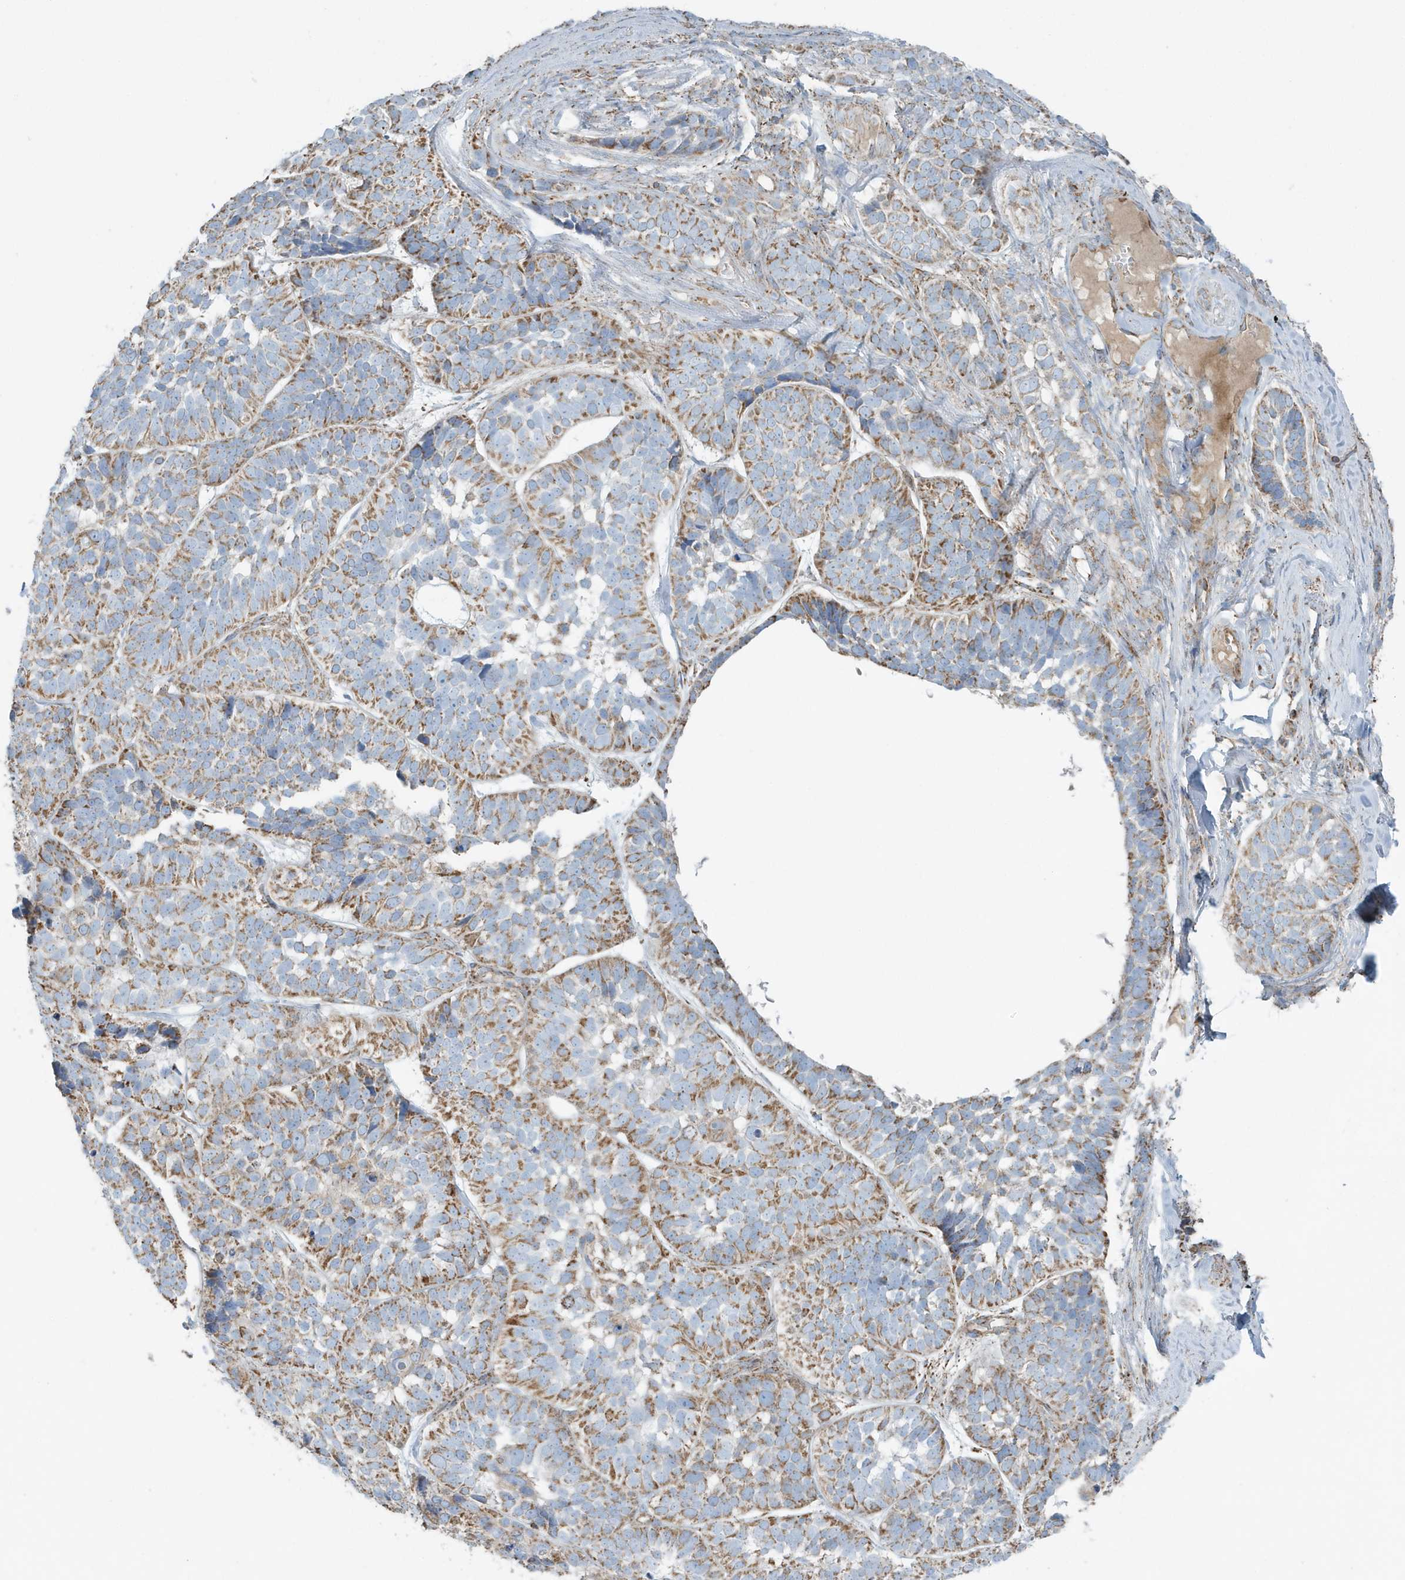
{"staining": {"intensity": "moderate", "quantity": ">75%", "location": "cytoplasmic/membranous"}, "tissue": "skin cancer", "cell_type": "Tumor cells", "image_type": "cancer", "snomed": [{"axis": "morphology", "description": "Basal cell carcinoma"}, {"axis": "topography", "description": "Skin"}], "caption": "Brown immunohistochemical staining in human basal cell carcinoma (skin) demonstrates moderate cytoplasmic/membranous positivity in about >75% of tumor cells.", "gene": "RAB11FIP3", "patient": {"sex": "male", "age": 62}}